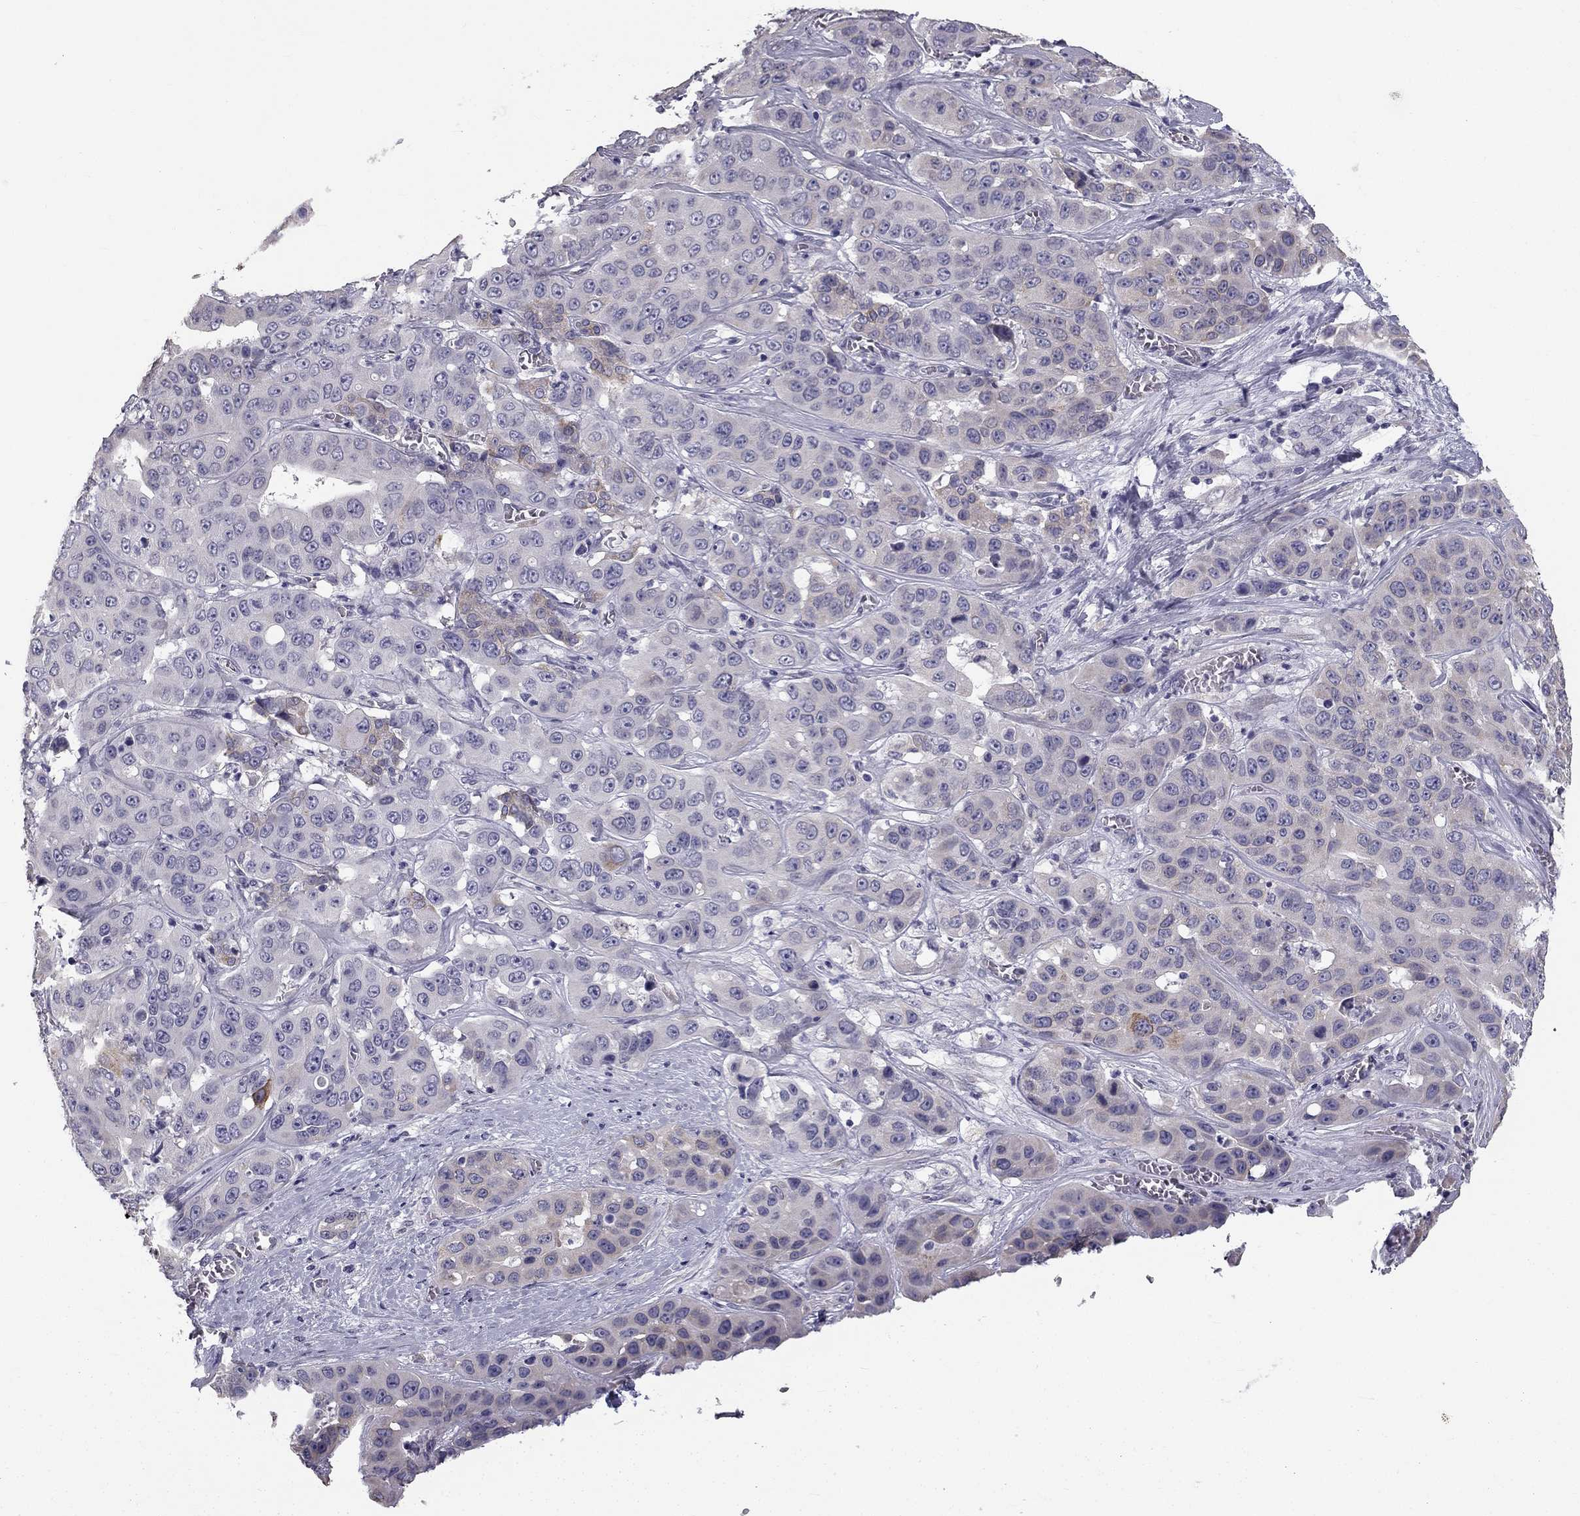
{"staining": {"intensity": "negative", "quantity": "none", "location": "none"}, "tissue": "liver cancer", "cell_type": "Tumor cells", "image_type": "cancer", "snomed": [{"axis": "morphology", "description": "Cholangiocarcinoma"}, {"axis": "topography", "description": "Liver"}], "caption": "Tumor cells are negative for protein expression in human liver cholangiocarcinoma.", "gene": "CCDC40", "patient": {"sex": "female", "age": 52}}